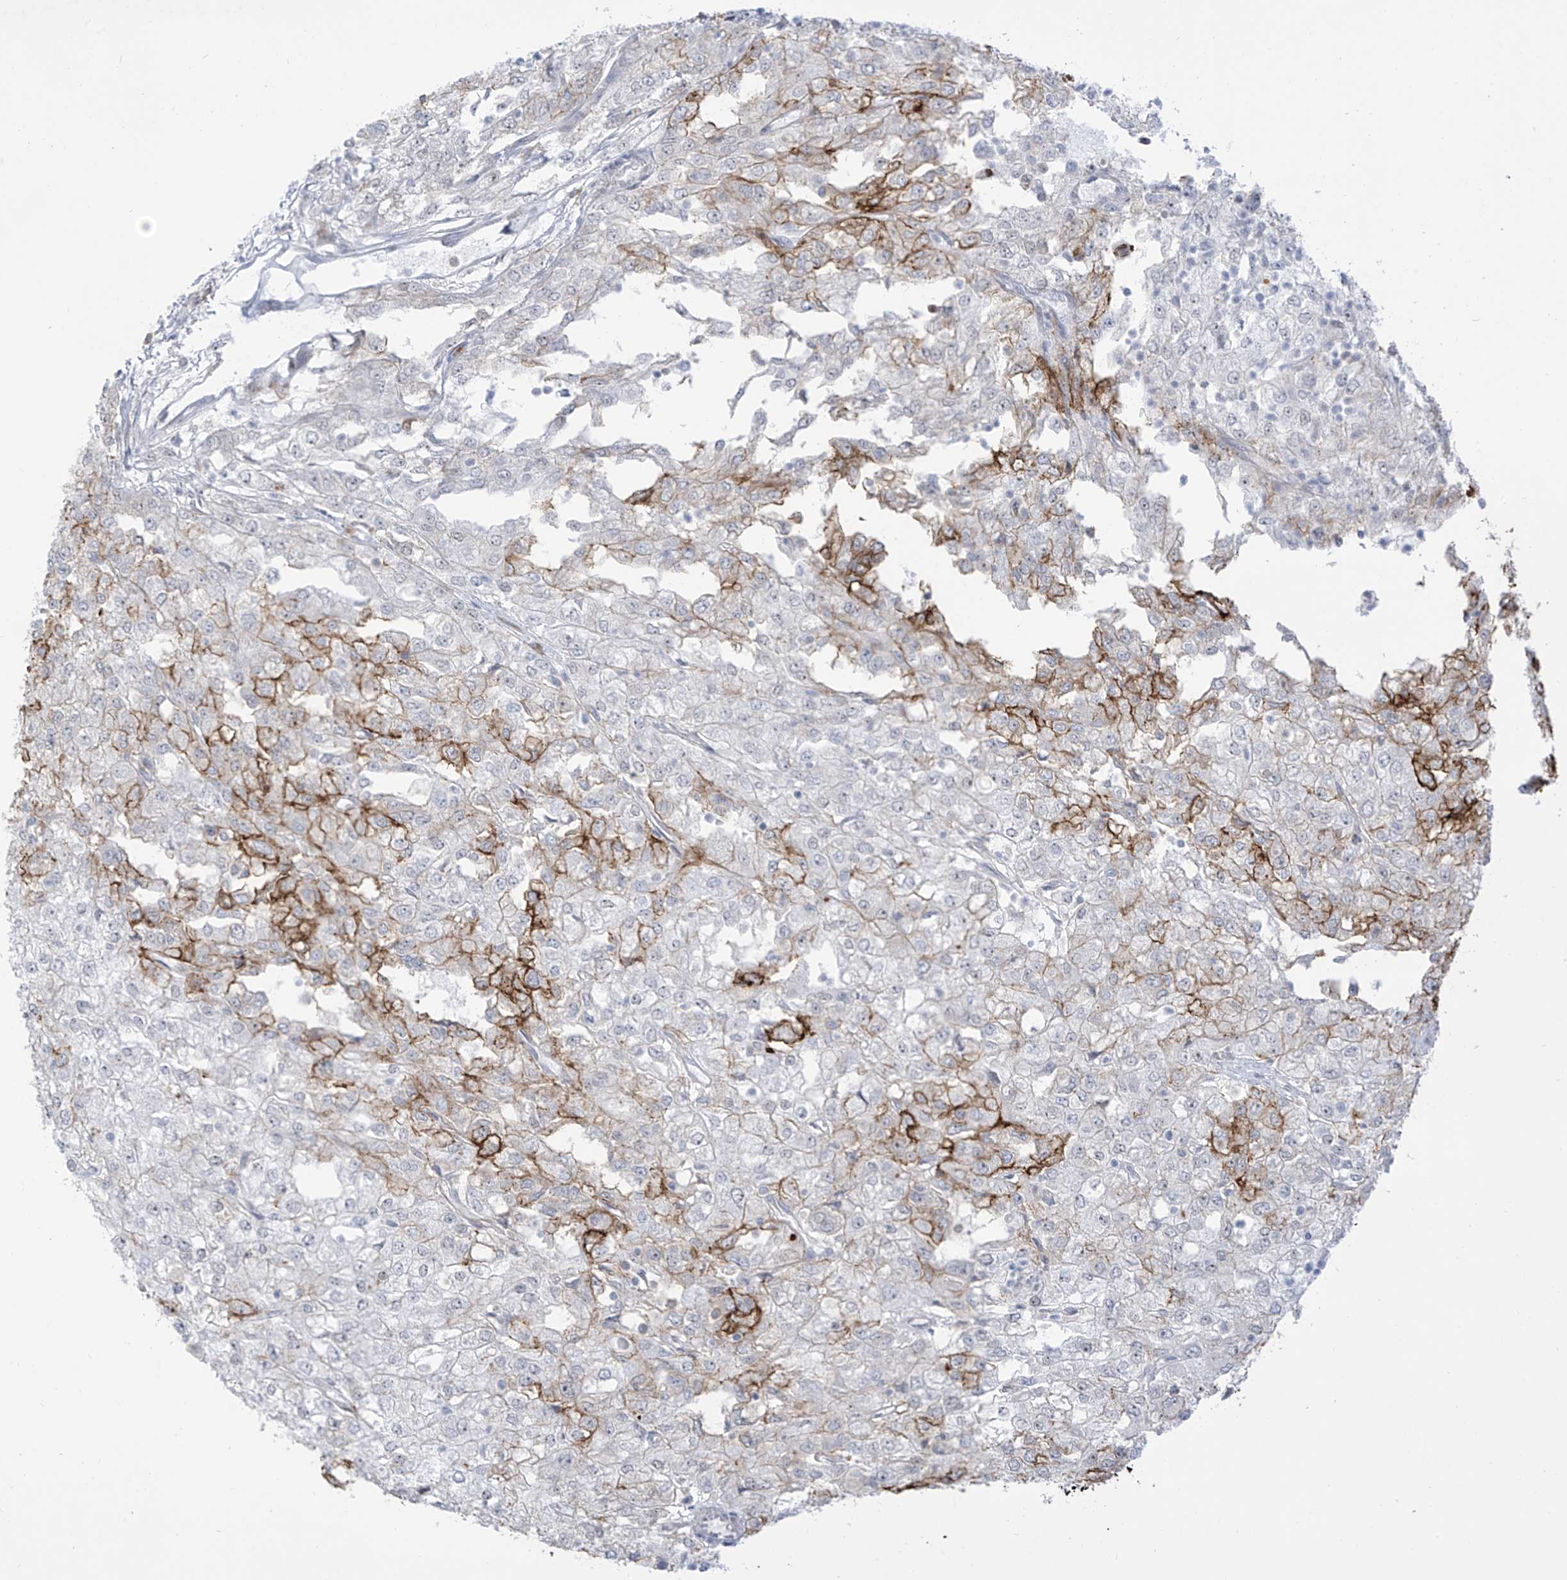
{"staining": {"intensity": "strong", "quantity": "25%-75%", "location": "cytoplasmic/membranous"}, "tissue": "renal cancer", "cell_type": "Tumor cells", "image_type": "cancer", "snomed": [{"axis": "morphology", "description": "Adenocarcinoma, NOS"}, {"axis": "topography", "description": "Kidney"}], "caption": "Adenocarcinoma (renal) was stained to show a protein in brown. There is high levels of strong cytoplasmic/membranous staining in about 25%-75% of tumor cells.", "gene": "LIN9", "patient": {"sex": "female", "age": 54}}